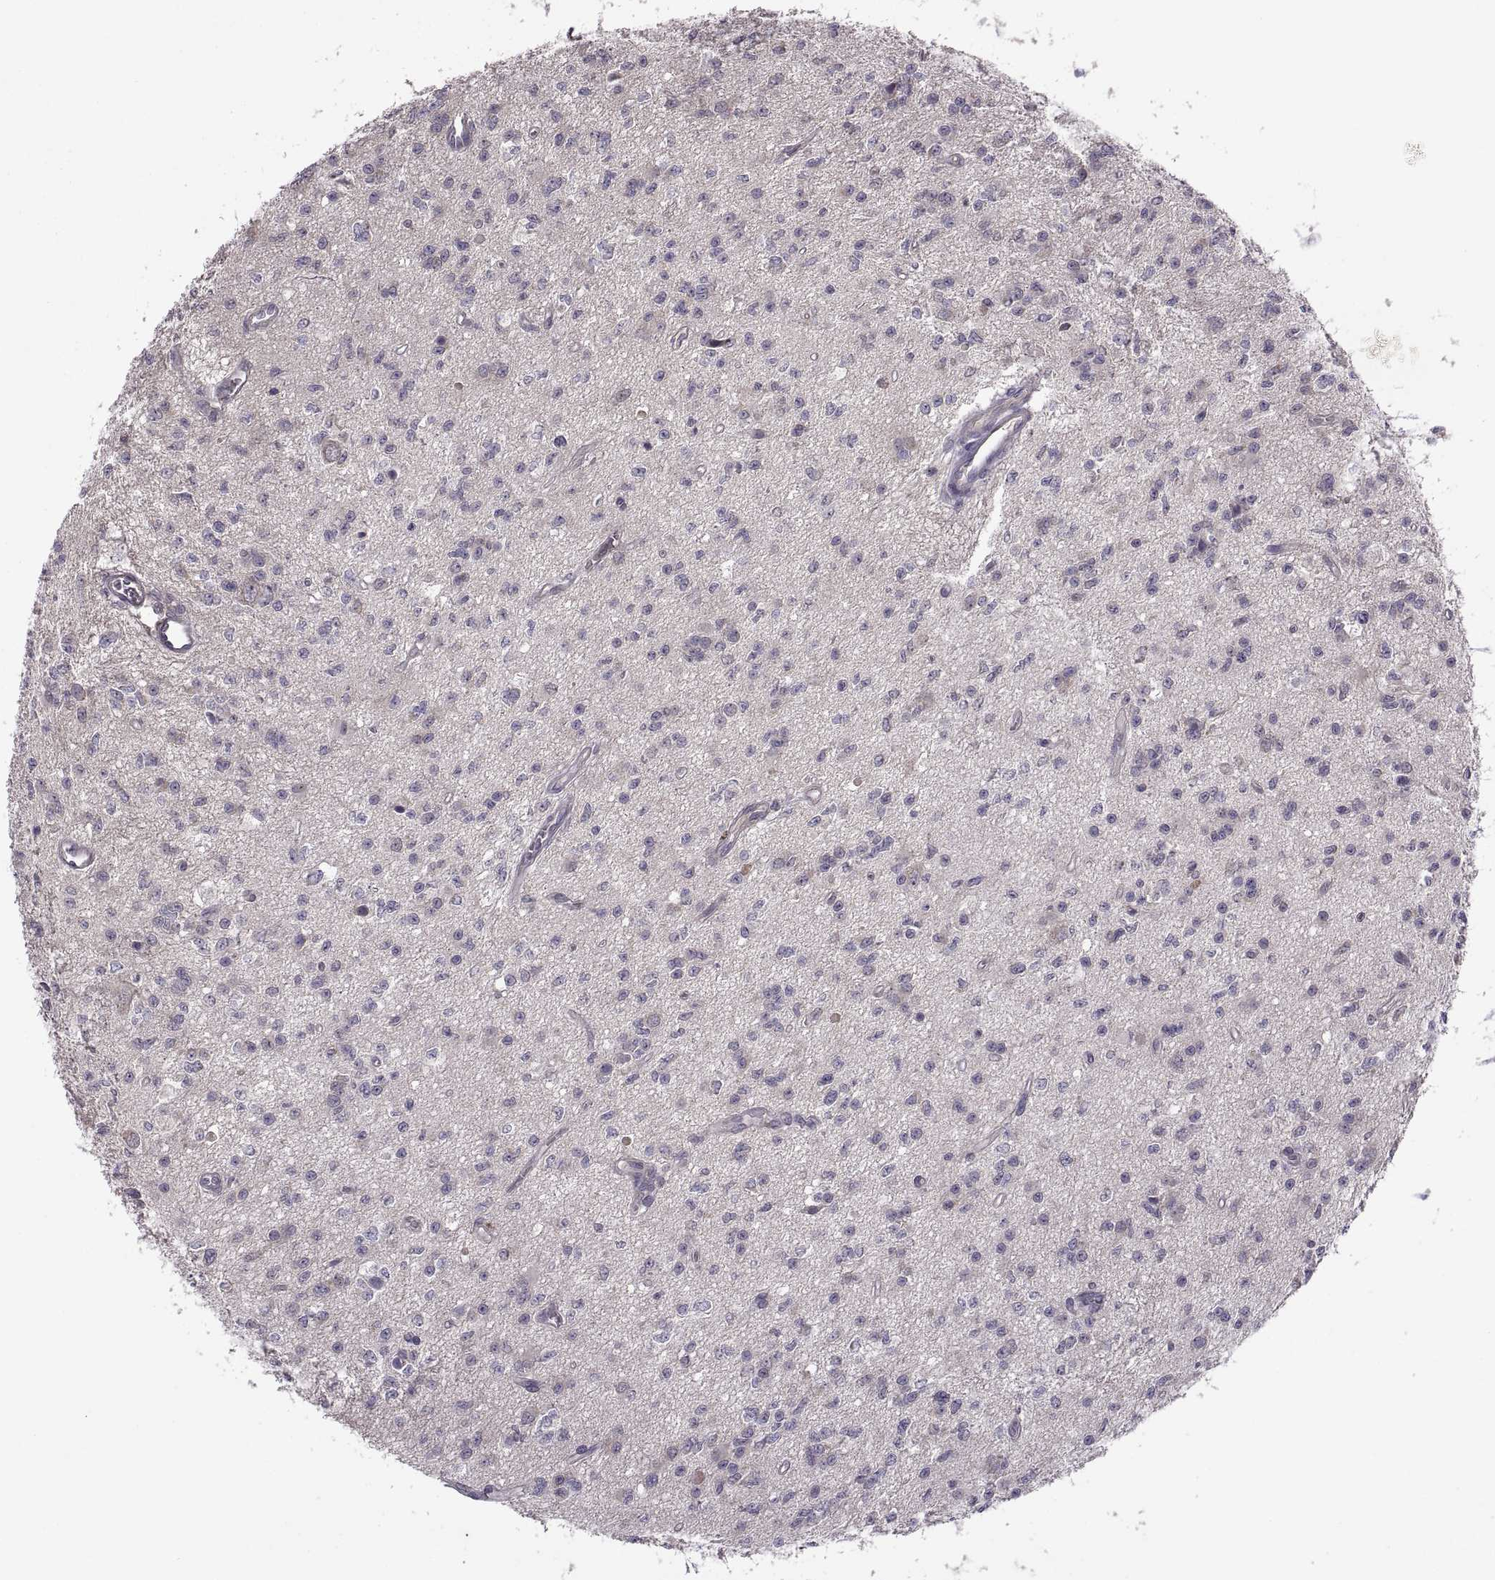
{"staining": {"intensity": "negative", "quantity": "none", "location": "none"}, "tissue": "glioma", "cell_type": "Tumor cells", "image_type": "cancer", "snomed": [{"axis": "morphology", "description": "Glioma, malignant, Low grade"}, {"axis": "topography", "description": "Brain"}], "caption": "An immunohistochemistry (IHC) histopathology image of glioma is shown. There is no staining in tumor cells of glioma.", "gene": "ACSBG2", "patient": {"sex": "female", "age": 45}}